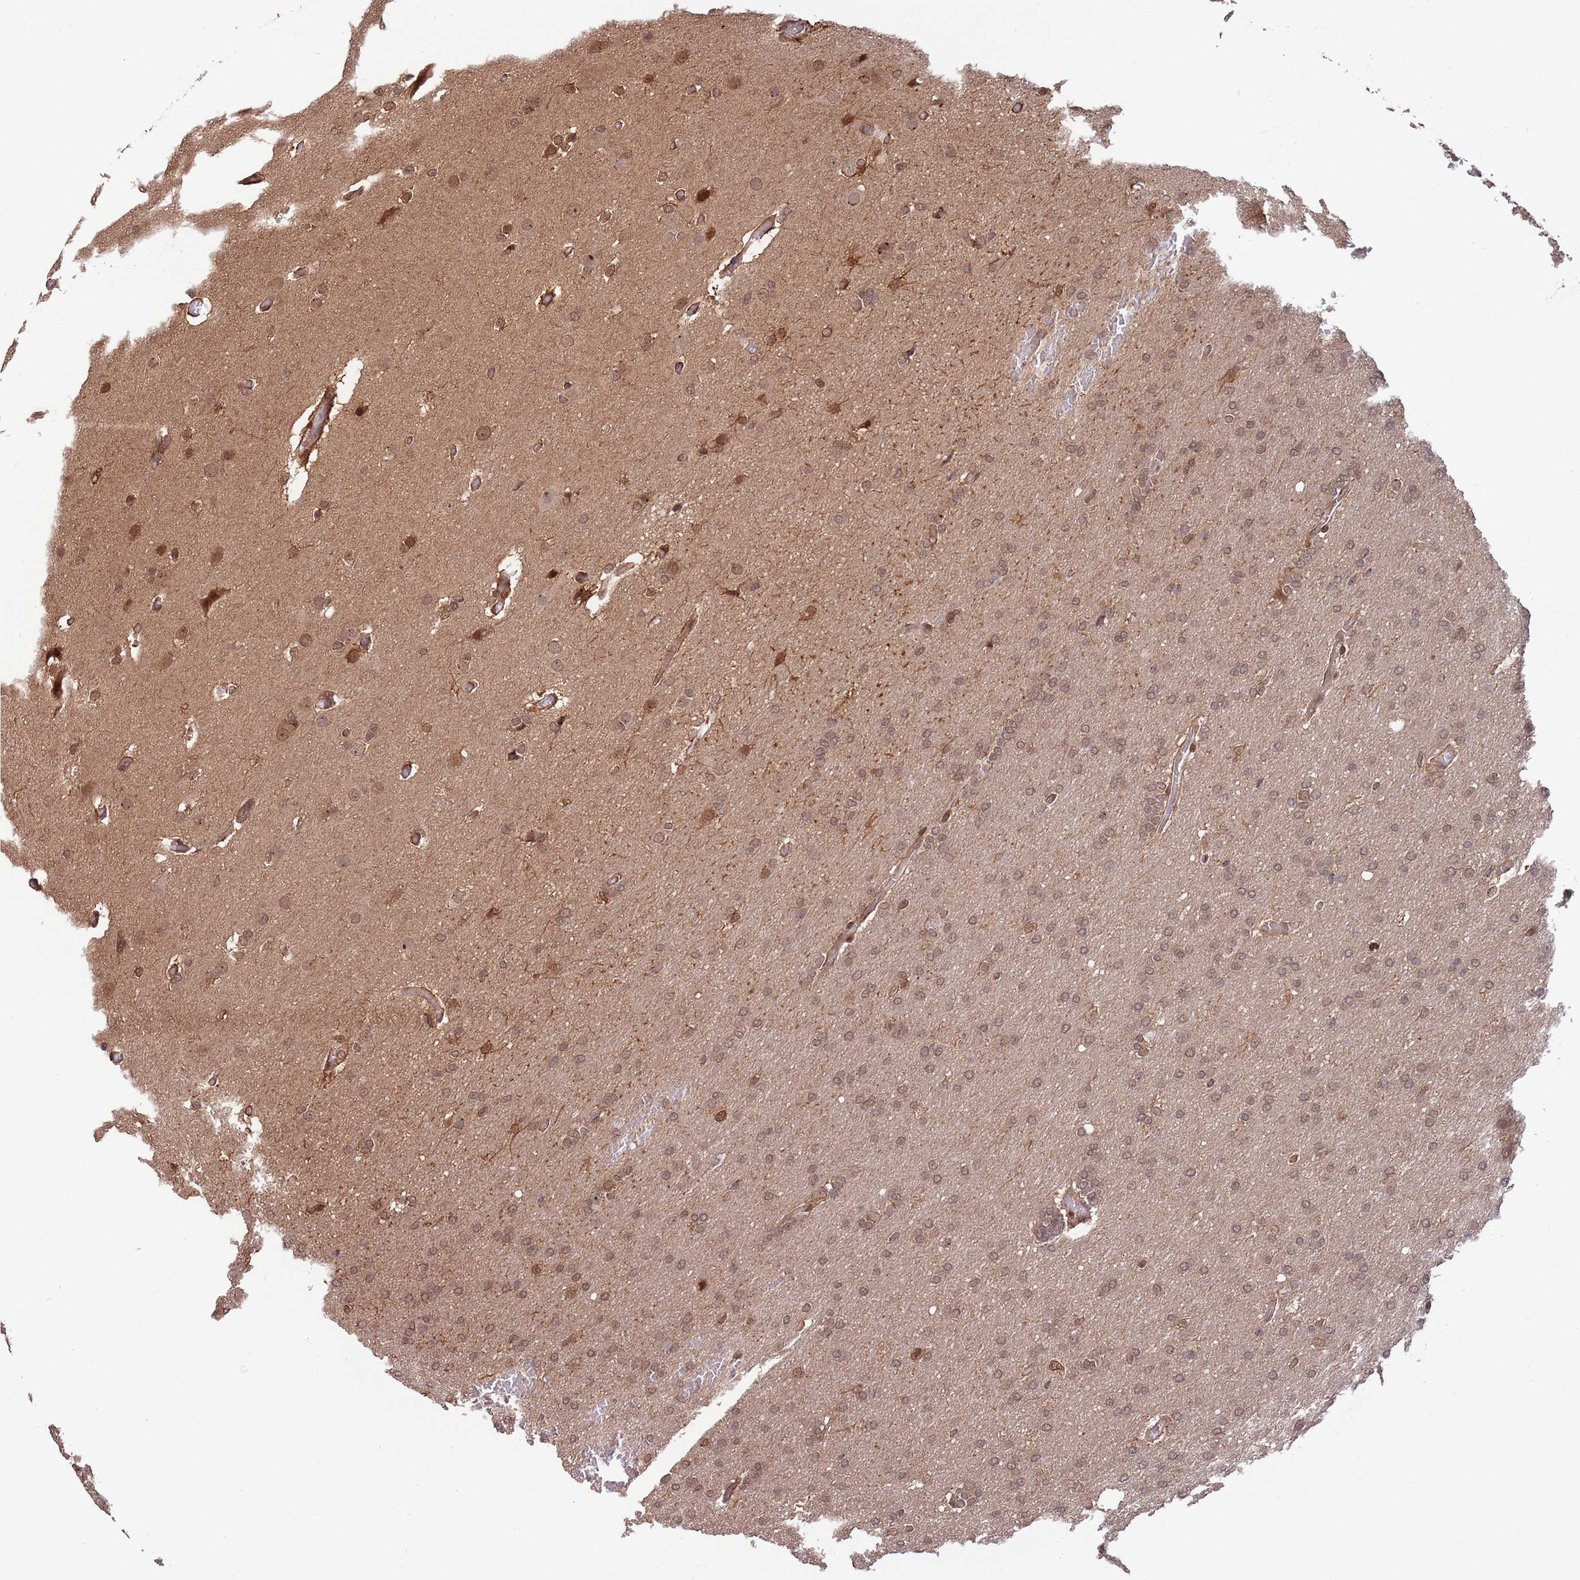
{"staining": {"intensity": "weak", "quantity": "25%-75%", "location": "nuclear"}, "tissue": "glioma", "cell_type": "Tumor cells", "image_type": "cancer", "snomed": [{"axis": "morphology", "description": "Glioma, malignant, High grade"}, {"axis": "topography", "description": "Cerebral cortex"}], "caption": "Glioma stained with a brown dye displays weak nuclear positive positivity in about 25%-75% of tumor cells.", "gene": "SALL1", "patient": {"sex": "female", "age": 36}}